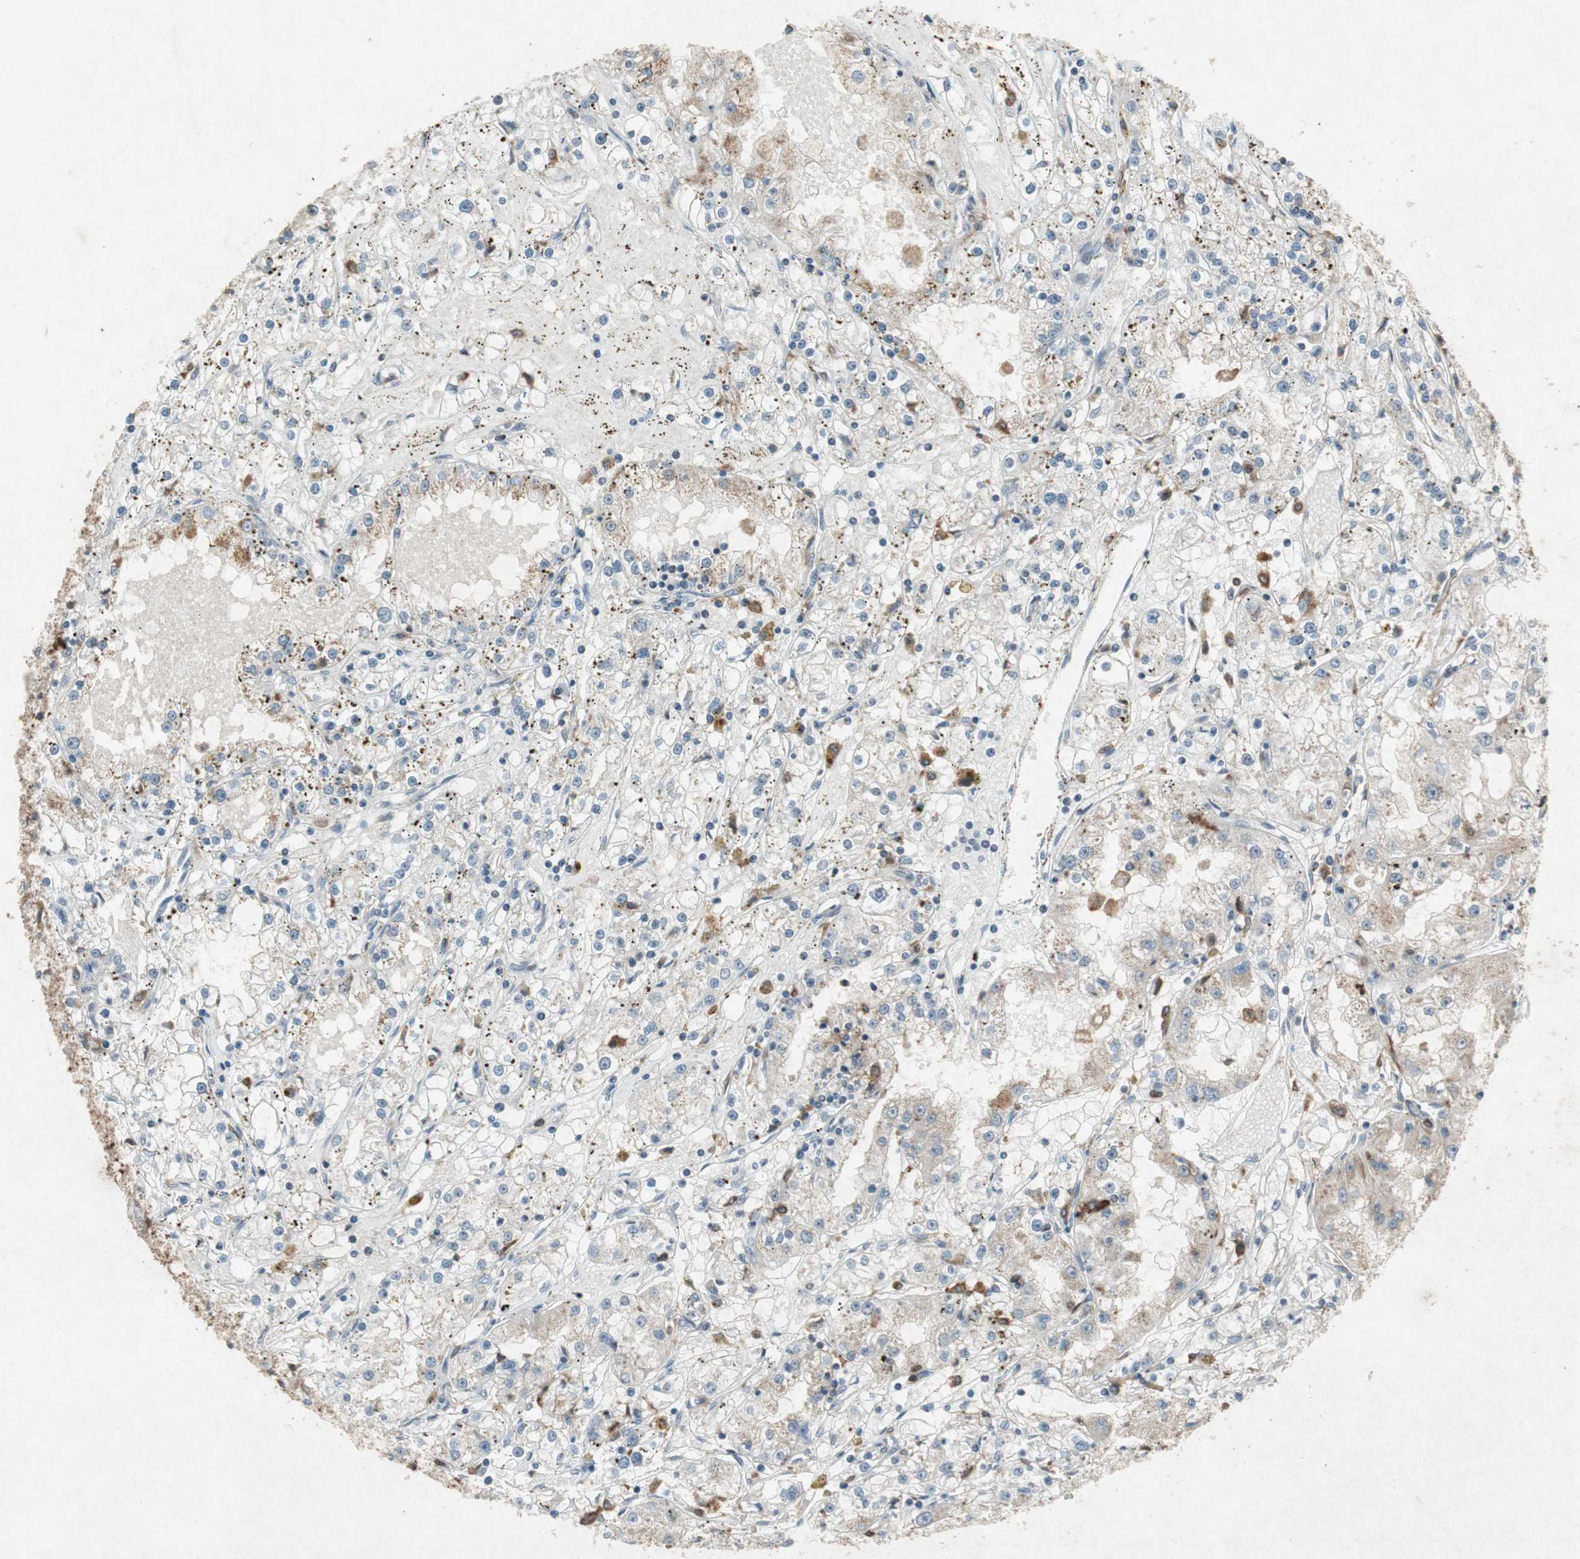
{"staining": {"intensity": "negative", "quantity": "none", "location": "none"}, "tissue": "renal cancer", "cell_type": "Tumor cells", "image_type": "cancer", "snomed": [{"axis": "morphology", "description": "Adenocarcinoma, NOS"}, {"axis": "topography", "description": "Kidney"}], "caption": "There is no significant expression in tumor cells of adenocarcinoma (renal).", "gene": "TYROBP", "patient": {"sex": "male", "age": 56}}